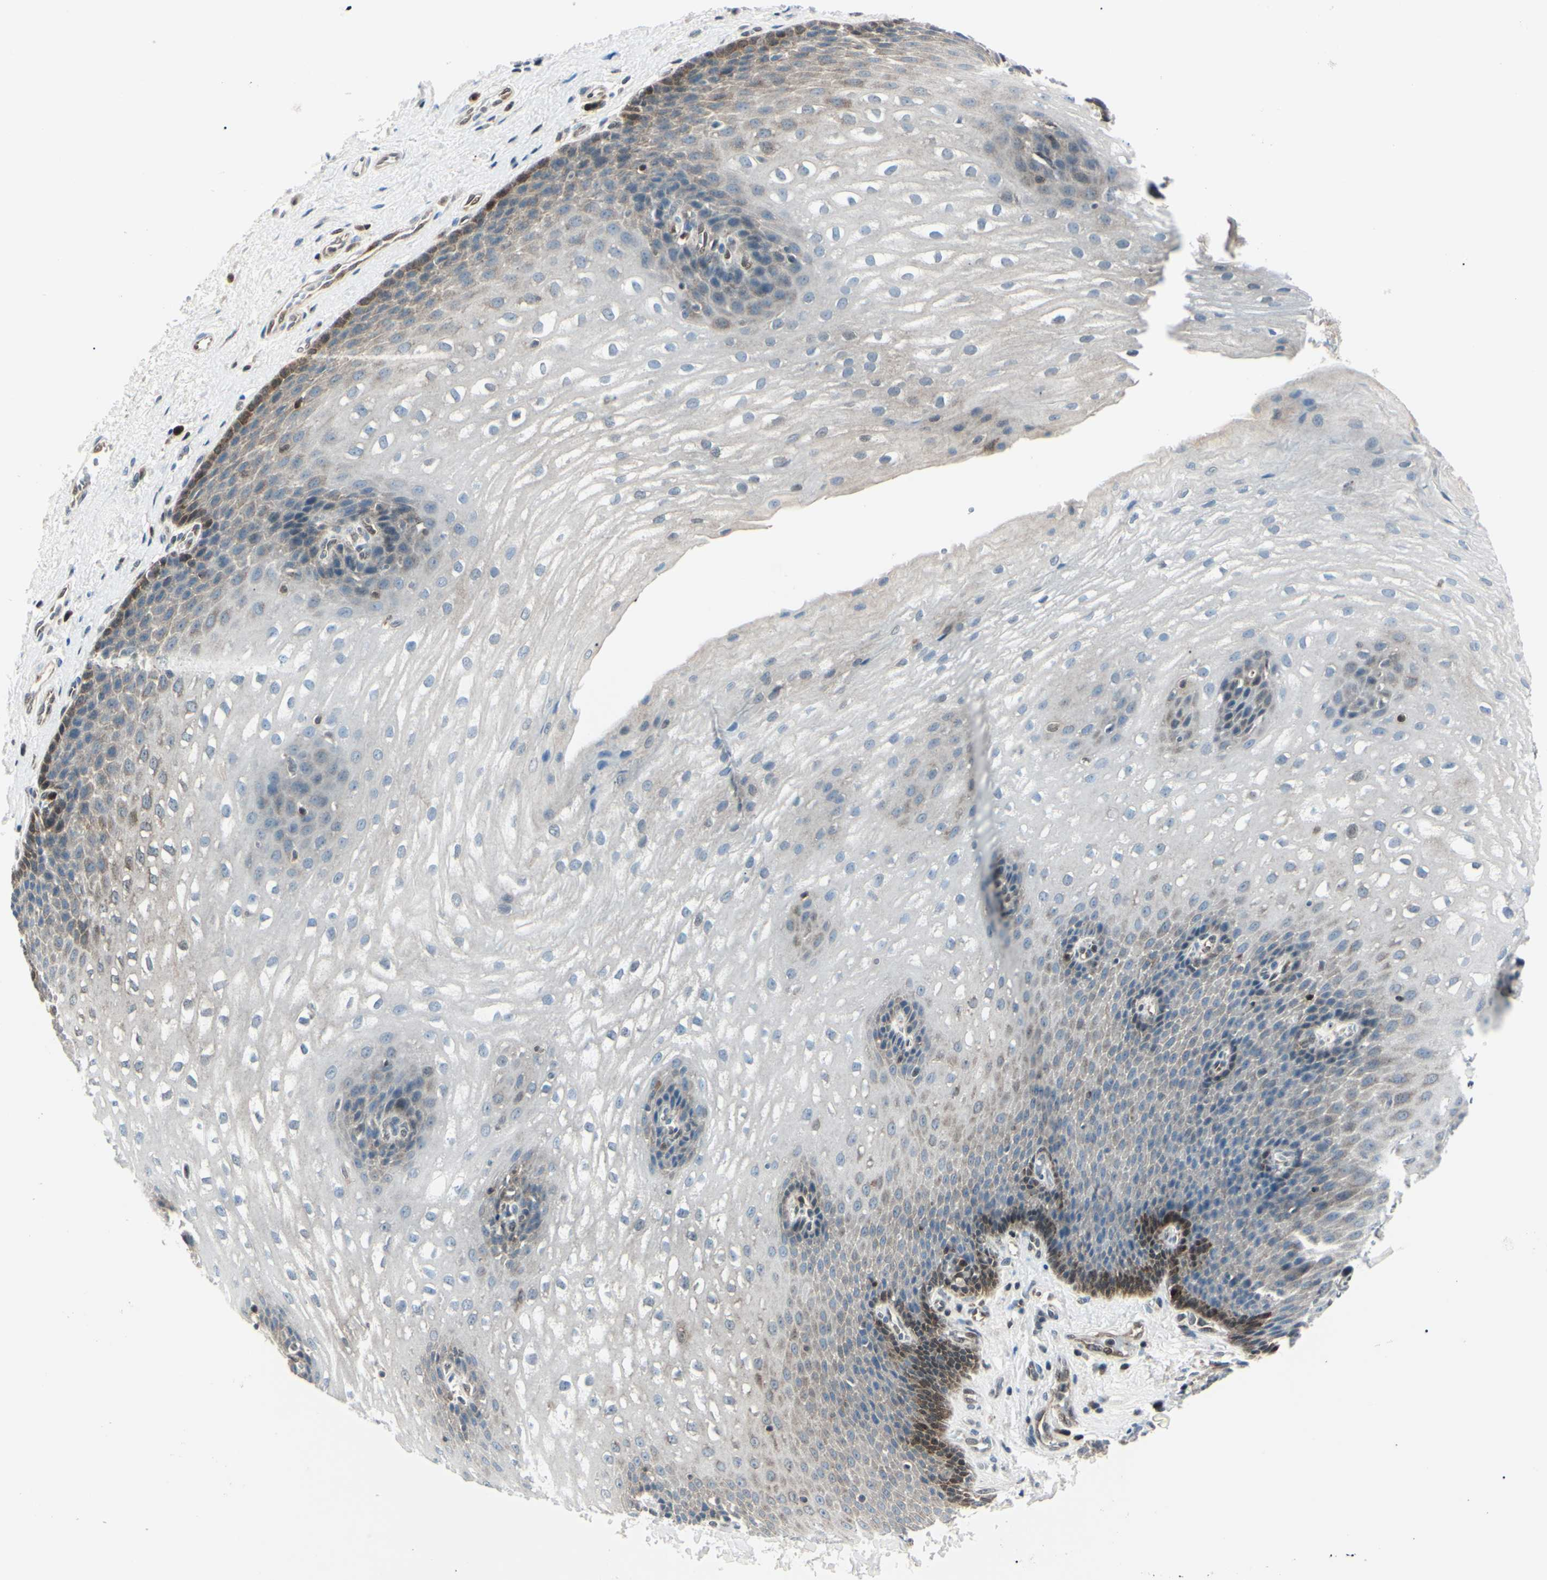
{"staining": {"intensity": "moderate", "quantity": "<25%", "location": "cytoplasmic/membranous,nuclear"}, "tissue": "esophagus", "cell_type": "Squamous epithelial cells", "image_type": "normal", "snomed": [{"axis": "morphology", "description": "Normal tissue, NOS"}, {"axis": "topography", "description": "Esophagus"}], "caption": "Protein expression analysis of normal human esophagus reveals moderate cytoplasmic/membranous,nuclear positivity in about <25% of squamous epithelial cells. (Stains: DAB (3,3'-diaminobenzidine) in brown, nuclei in blue, Microscopy: brightfield microscopy at high magnification).", "gene": "PGK1", "patient": {"sex": "male", "age": 48}}